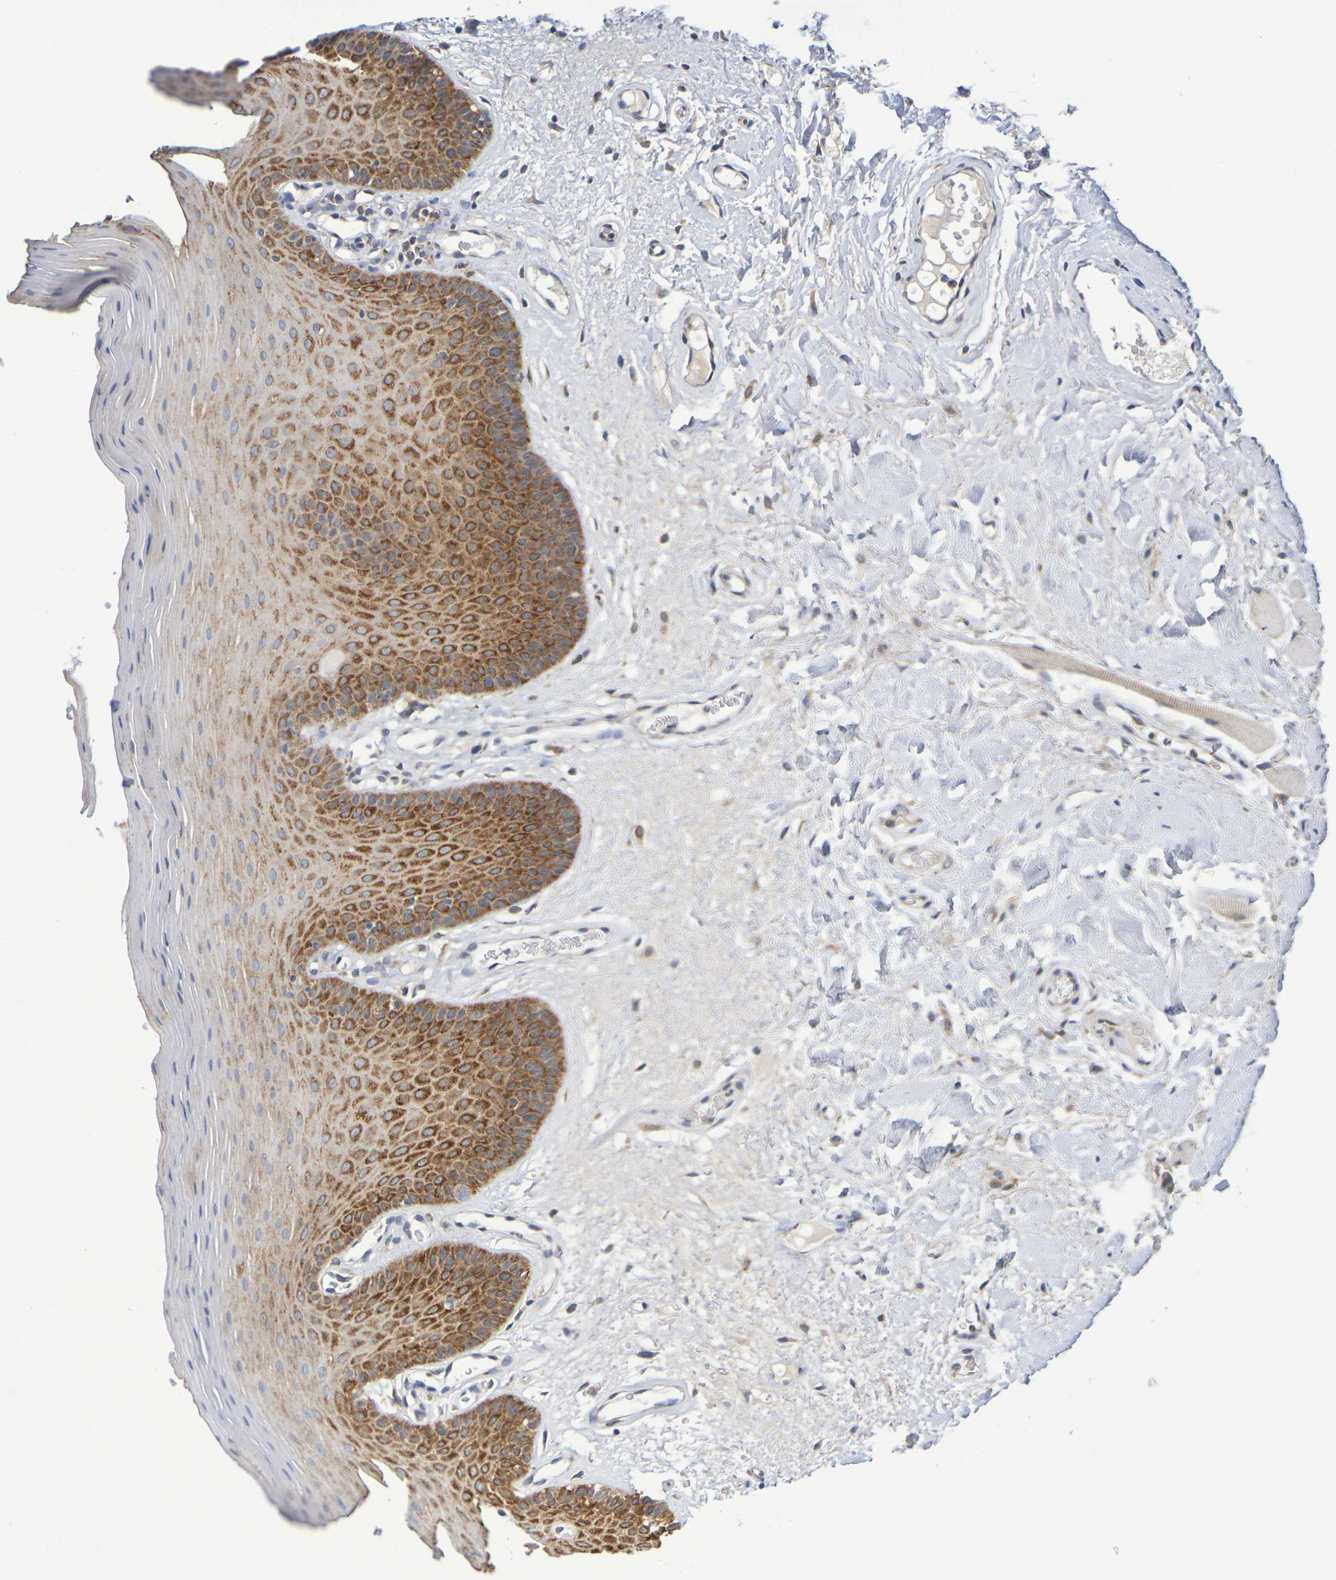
{"staining": {"intensity": "strong", "quantity": "25%-75%", "location": "cytoplasmic/membranous"}, "tissue": "oral mucosa", "cell_type": "Squamous epithelial cells", "image_type": "normal", "snomed": [{"axis": "morphology", "description": "Normal tissue, NOS"}, {"axis": "morphology", "description": "Squamous cell carcinoma, NOS"}, {"axis": "topography", "description": "Skeletal muscle"}, {"axis": "topography", "description": "Adipose tissue"}, {"axis": "topography", "description": "Vascular tissue"}, {"axis": "topography", "description": "Oral tissue"}, {"axis": "topography", "description": "Peripheral nerve tissue"}, {"axis": "topography", "description": "Head-Neck"}], "caption": "Immunohistochemical staining of benign human oral mucosa displays strong cytoplasmic/membranous protein staining in approximately 25%-75% of squamous epithelial cells. (IHC, brightfield microscopy, high magnification).", "gene": "CHRNB1", "patient": {"sex": "male", "age": 71}}